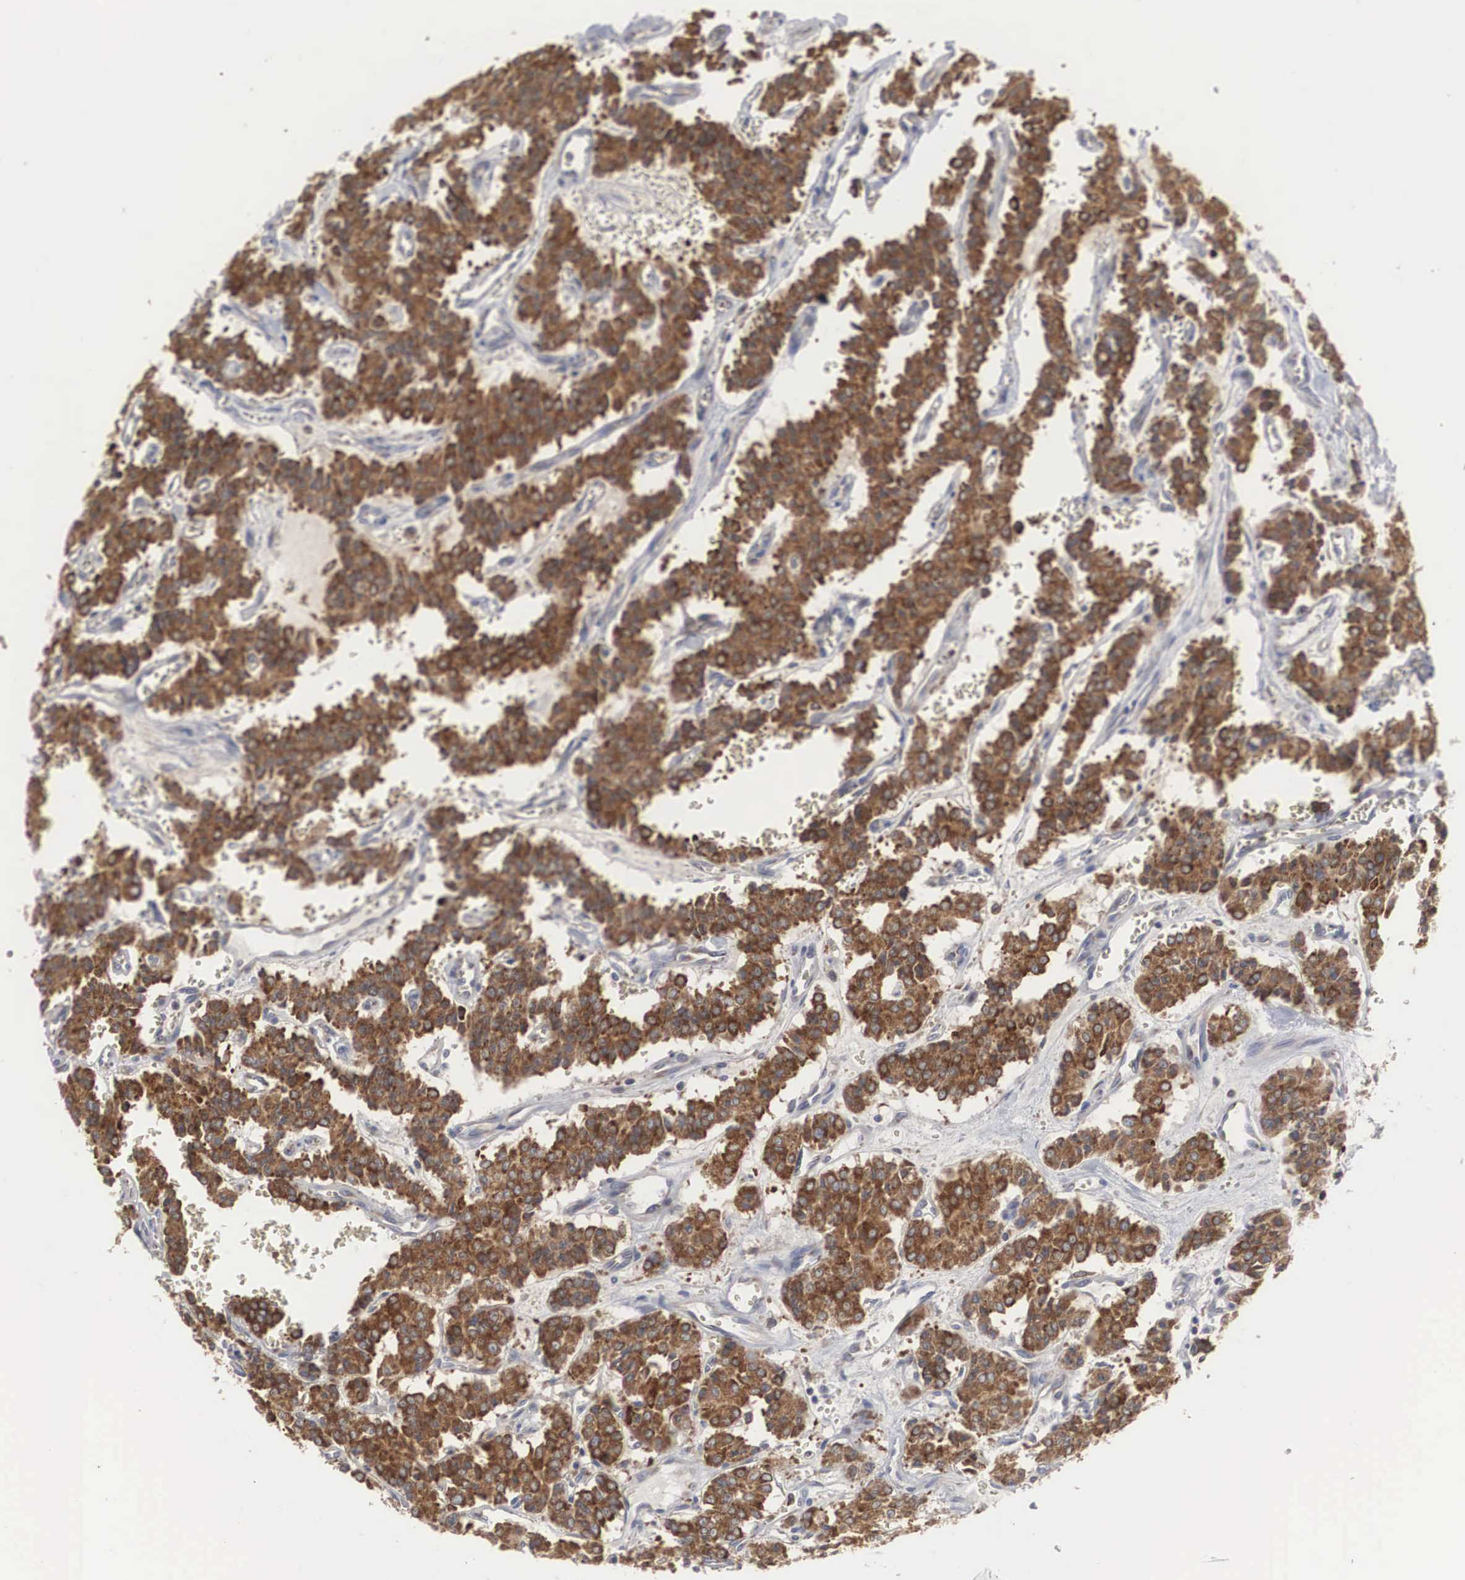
{"staining": {"intensity": "strong", "quantity": ">75%", "location": "cytoplasmic/membranous"}, "tissue": "carcinoid", "cell_type": "Tumor cells", "image_type": "cancer", "snomed": [{"axis": "morphology", "description": "Carcinoid, malignant, NOS"}, {"axis": "topography", "description": "Bronchus"}], "caption": "IHC of human carcinoid demonstrates high levels of strong cytoplasmic/membranous expression in approximately >75% of tumor cells.", "gene": "MIA2", "patient": {"sex": "male", "age": 55}}